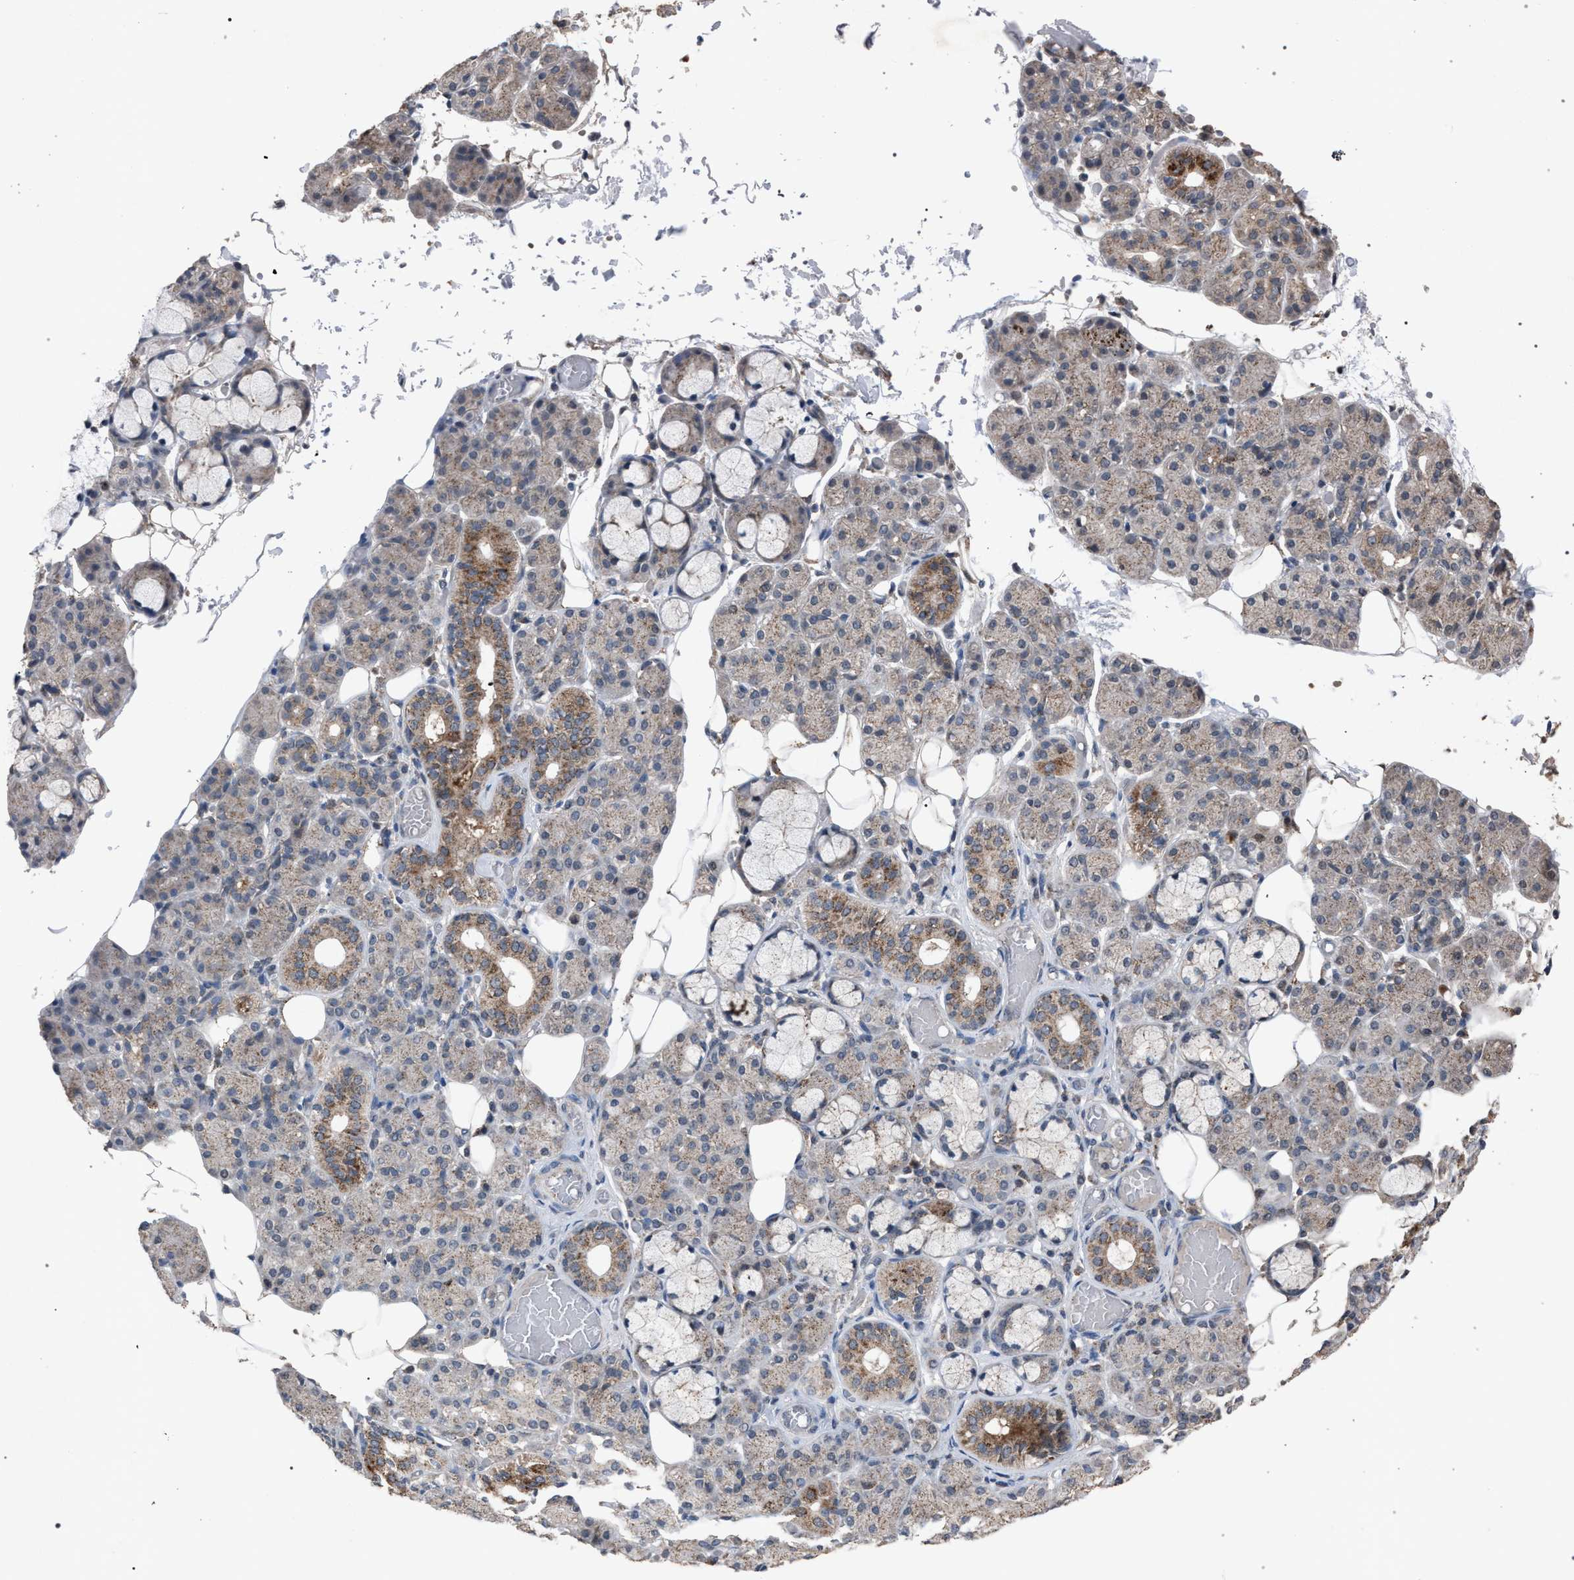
{"staining": {"intensity": "moderate", "quantity": "<25%", "location": "cytoplasmic/membranous"}, "tissue": "salivary gland", "cell_type": "Glandular cells", "image_type": "normal", "snomed": [{"axis": "morphology", "description": "Normal tissue, NOS"}, {"axis": "topography", "description": "Salivary gland"}], "caption": "Protein expression analysis of normal human salivary gland reveals moderate cytoplasmic/membranous positivity in approximately <25% of glandular cells. (brown staining indicates protein expression, while blue staining denotes nuclei).", "gene": "HSD17B4", "patient": {"sex": "male", "age": 63}}